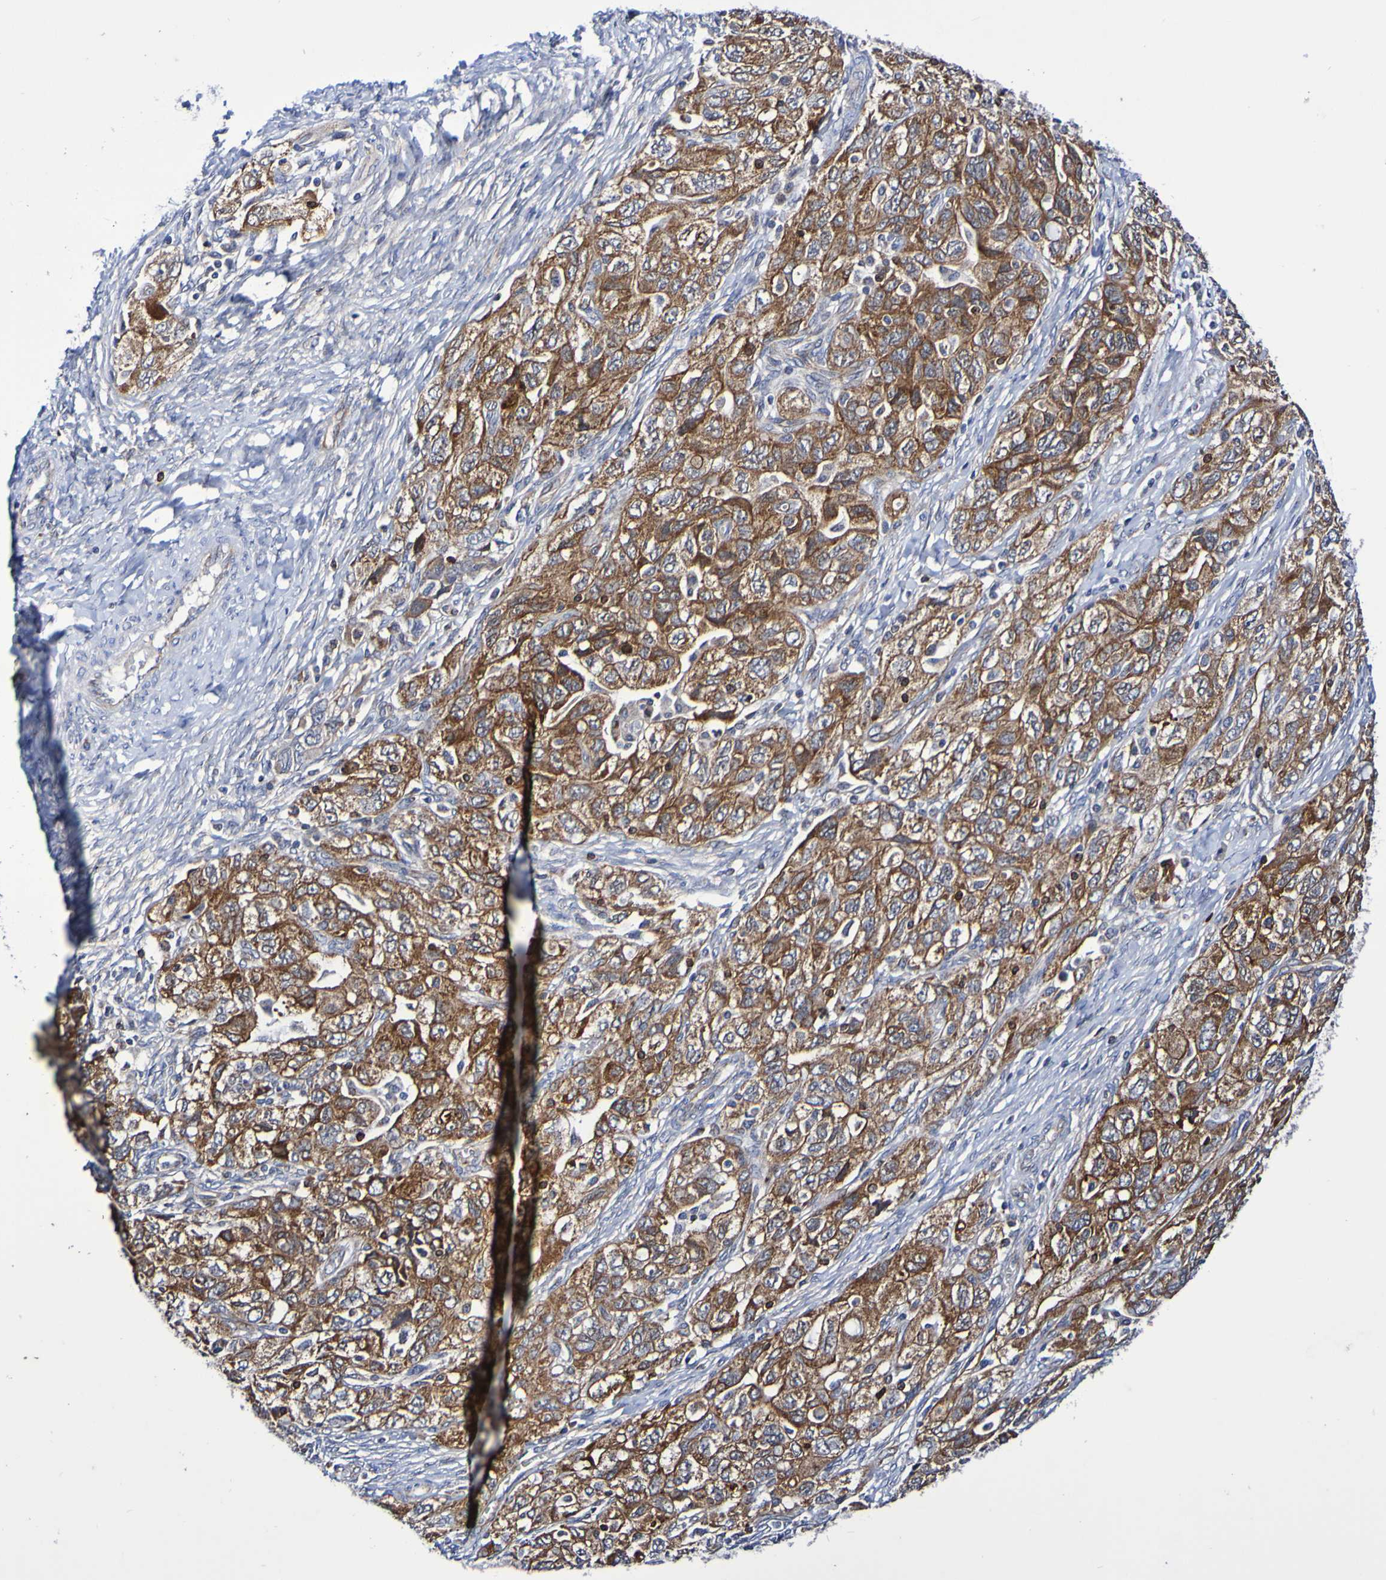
{"staining": {"intensity": "strong", "quantity": ">75%", "location": "cytoplasmic/membranous"}, "tissue": "ovarian cancer", "cell_type": "Tumor cells", "image_type": "cancer", "snomed": [{"axis": "morphology", "description": "Carcinoma, NOS"}, {"axis": "morphology", "description": "Cystadenocarcinoma, serous, NOS"}, {"axis": "topography", "description": "Ovary"}], "caption": "Strong cytoplasmic/membranous staining for a protein is appreciated in about >75% of tumor cells of ovarian carcinoma using IHC.", "gene": "GJB1", "patient": {"sex": "female", "age": 69}}